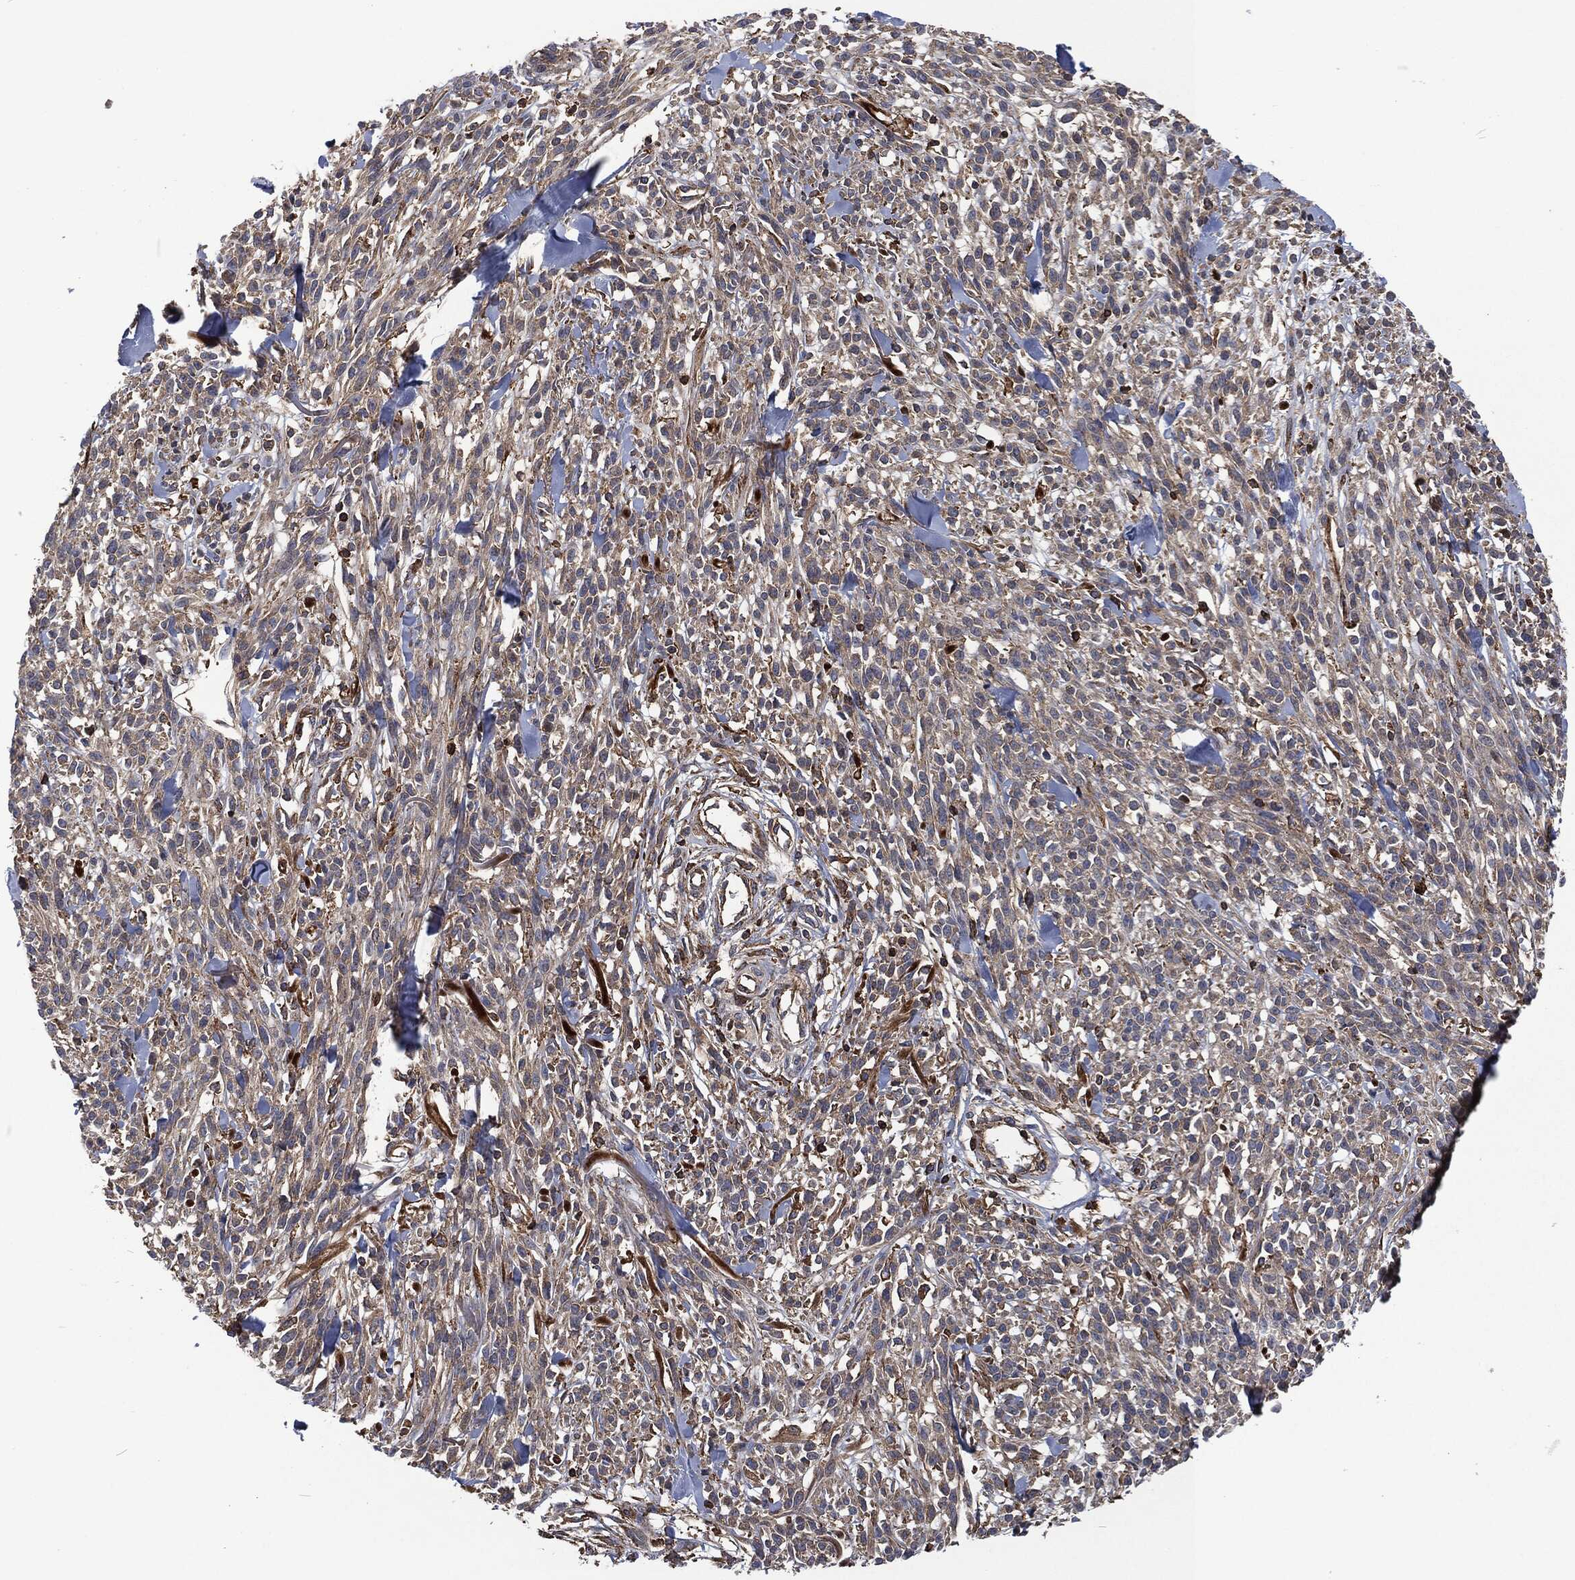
{"staining": {"intensity": "weak", "quantity": "<25%", "location": "cytoplasmic/membranous"}, "tissue": "melanoma", "cell_type": "Tumor cells", "image_type": "cancer", "snomed": [{"axis": "morphology", "description": "Malignant melanoma, NOS"}, {"axis": "topography", "description": "Skin"}, {"axis": "topography", "description": "Skin of trunk"}], "caption": "A high-resolution histopathology image shows IHC staining of melanoma, which reveals no significant expression in tumor cells.", "gene": "LGALS9", "patient": {"sex": "male", "age": 74}}